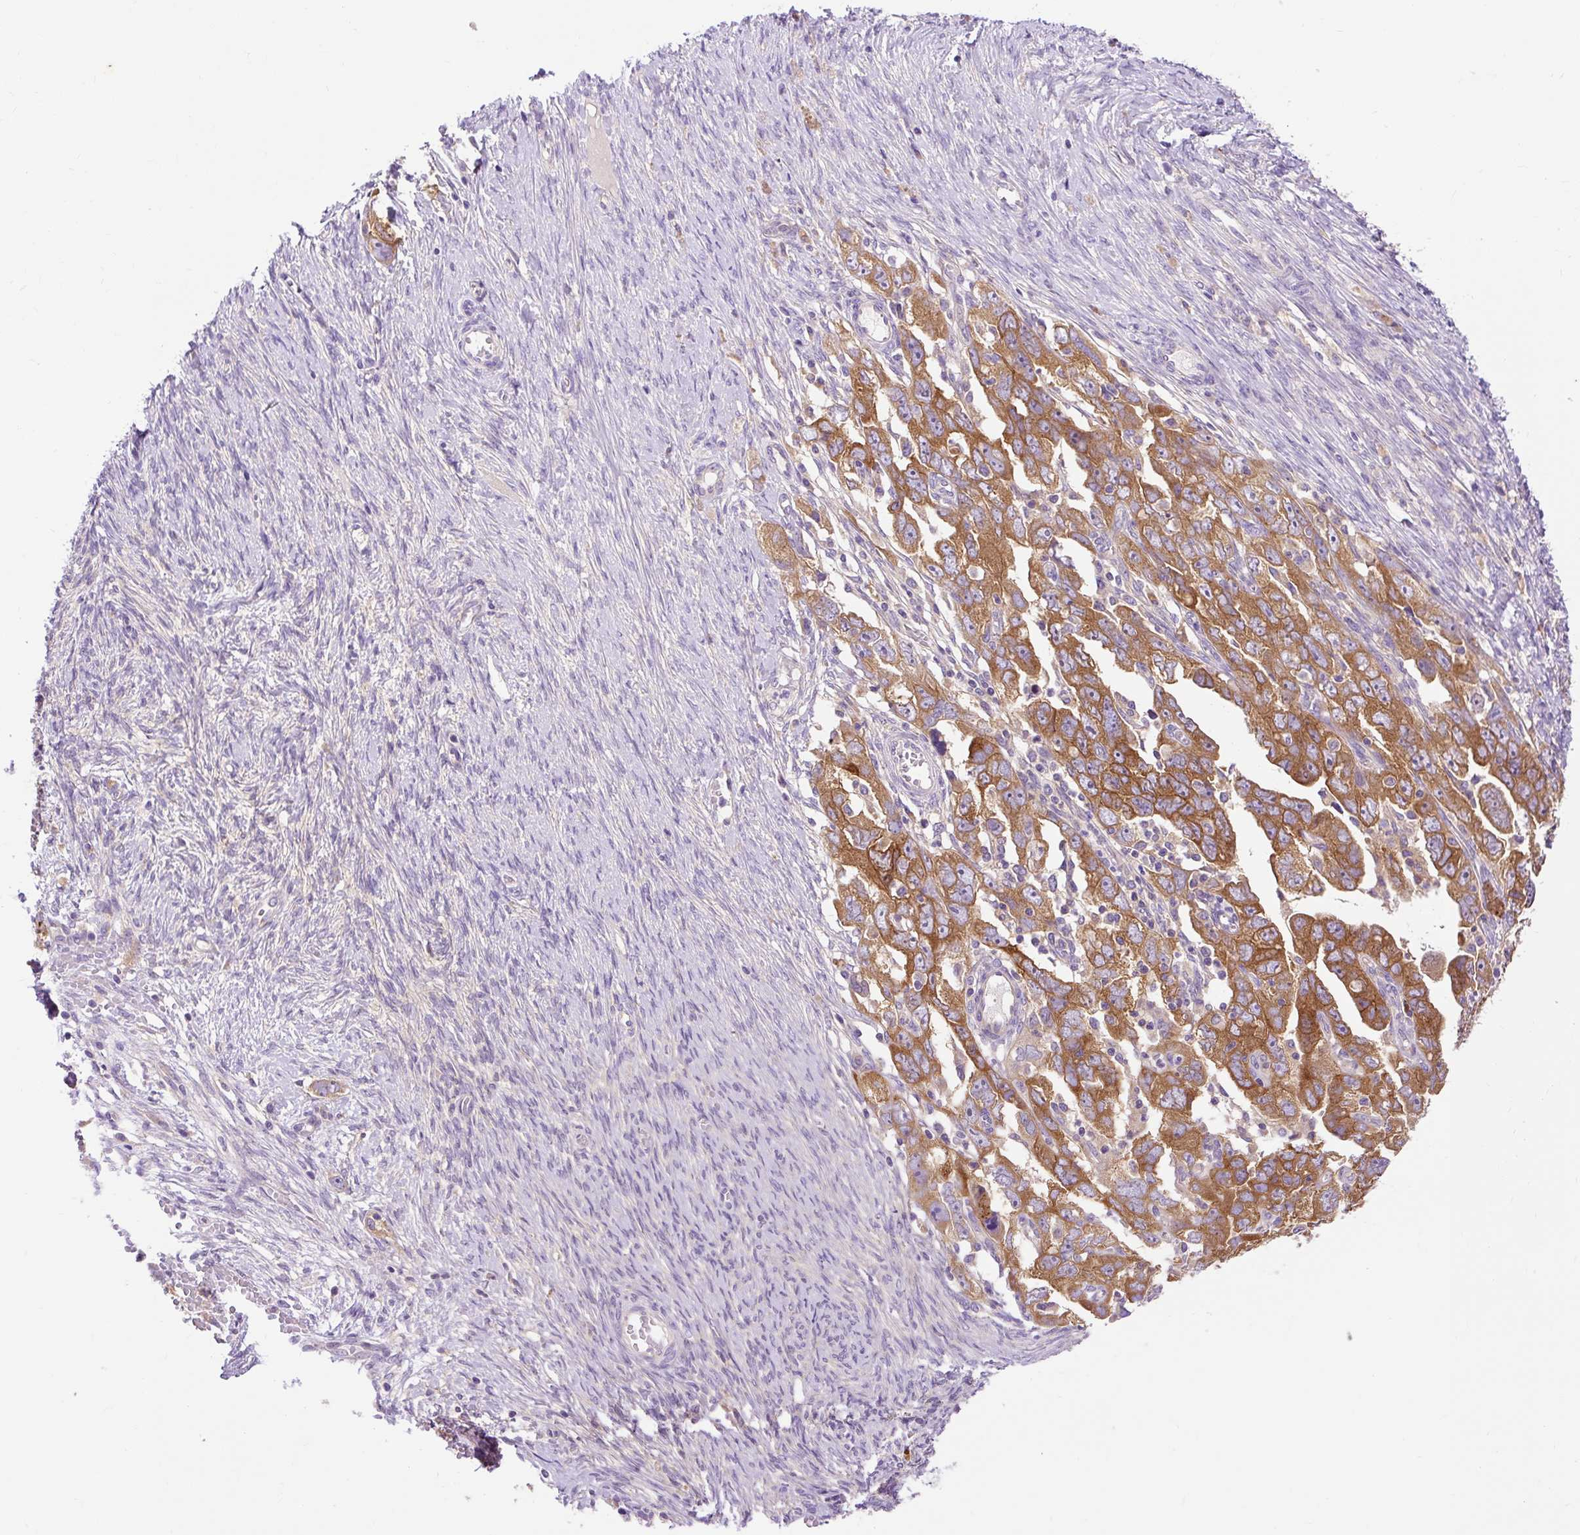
{"staining": {"intensity": "strong", "quantity": ">75%", "location": "cytoplasmic/membranous"}, "tissue": "ovarian cancer", "cell_type": "Tumor cells", "image_type": "cancer", "snomed": [{"axis": "morphology", "description": "Carcinoma, NOS"}, {"axis": "morphology", "description": "Cystadenocarcinoma, serous, NOS"}, {"axis": "topography", "description": "Ovary"}], "caption": "Immunohistochemistry (IHC) of human ovarian serous cystadenocarcinoma demonstrates high levels of strong cytoplasmic/membranous positivity in about >75% of tumor cells.", "gene": "OR4K15", "patient": {"sex": "female", "age": 69}}